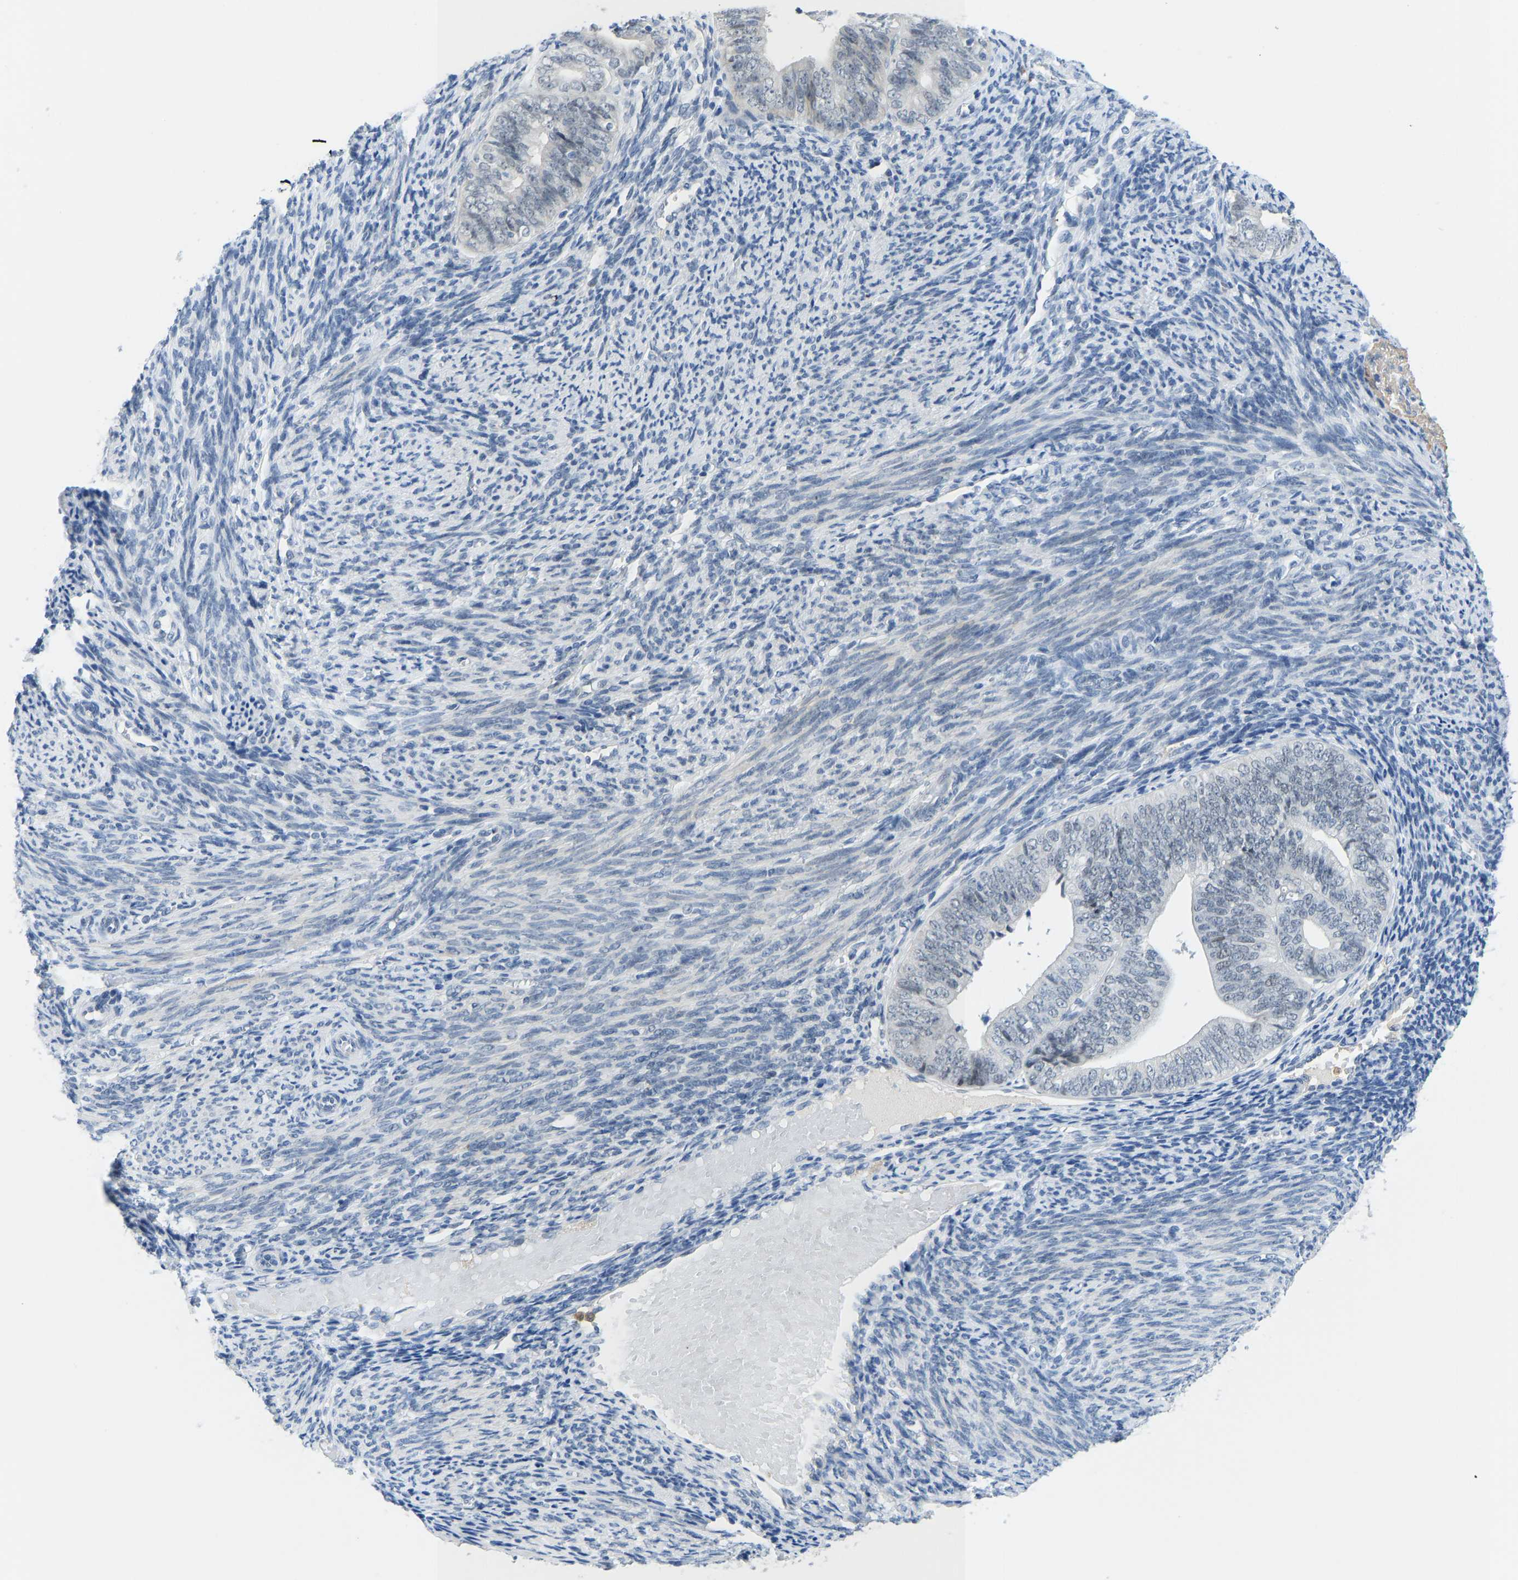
{"staining": {"intensity": "negative", "quantity": "none", "location": "none"}, "tissue": "endometrial cancer", "cell_type": "Tumor cells", "image_type": "cancer", "snomed": [{"axis": "morphology", "description": "Adenocarcinoma, NOS"}, {"axis": "topography", "description": "Endometrium"}], "caption": "Tumor cells show no significant positivity in endometrial cancer (adenocarcinoma).", "gene": "TXNDC2", "patient": {"sex": "female", "age": 63}}